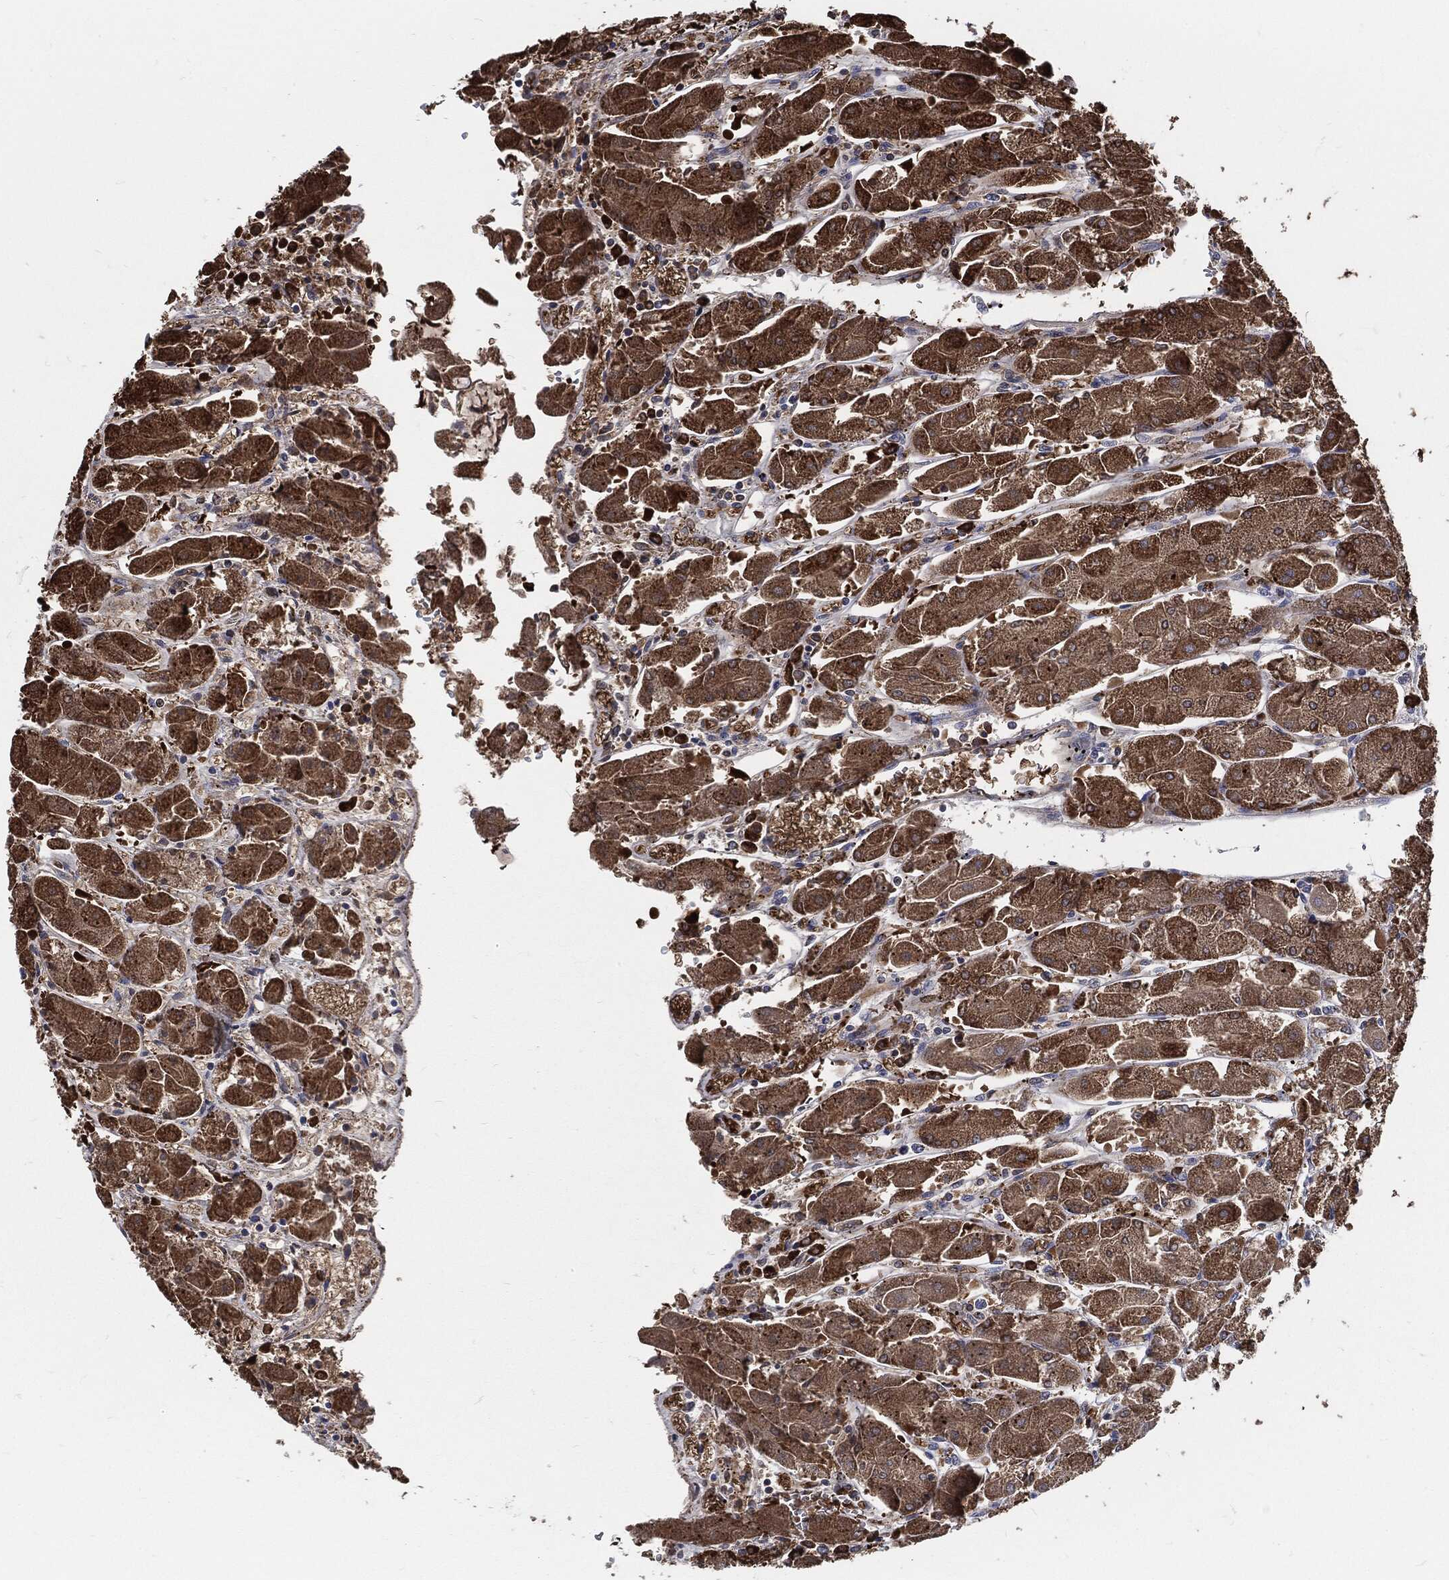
{"staining": {"intensity": "strong", "quantity": "25%-75%", "location": "cytoplasmic/membranous"}, "tissue": "stomach", "cell_type": "Glandular cells", "image_type": "normal", "snomed": [{"axis": "morphology", "description": "Normal tissue, NOS"}, {"axis": "topography", "description": "Stomach"}], "caption": "Immunohistochemistry (IHC) (DAB) staining of benign stomach reveals strong cytoplasmic/membranous protein positivity in about 25%-75% of glandular cells.", "gene": "PRDX4", "patient": {"sex": "male", "age": 70}}